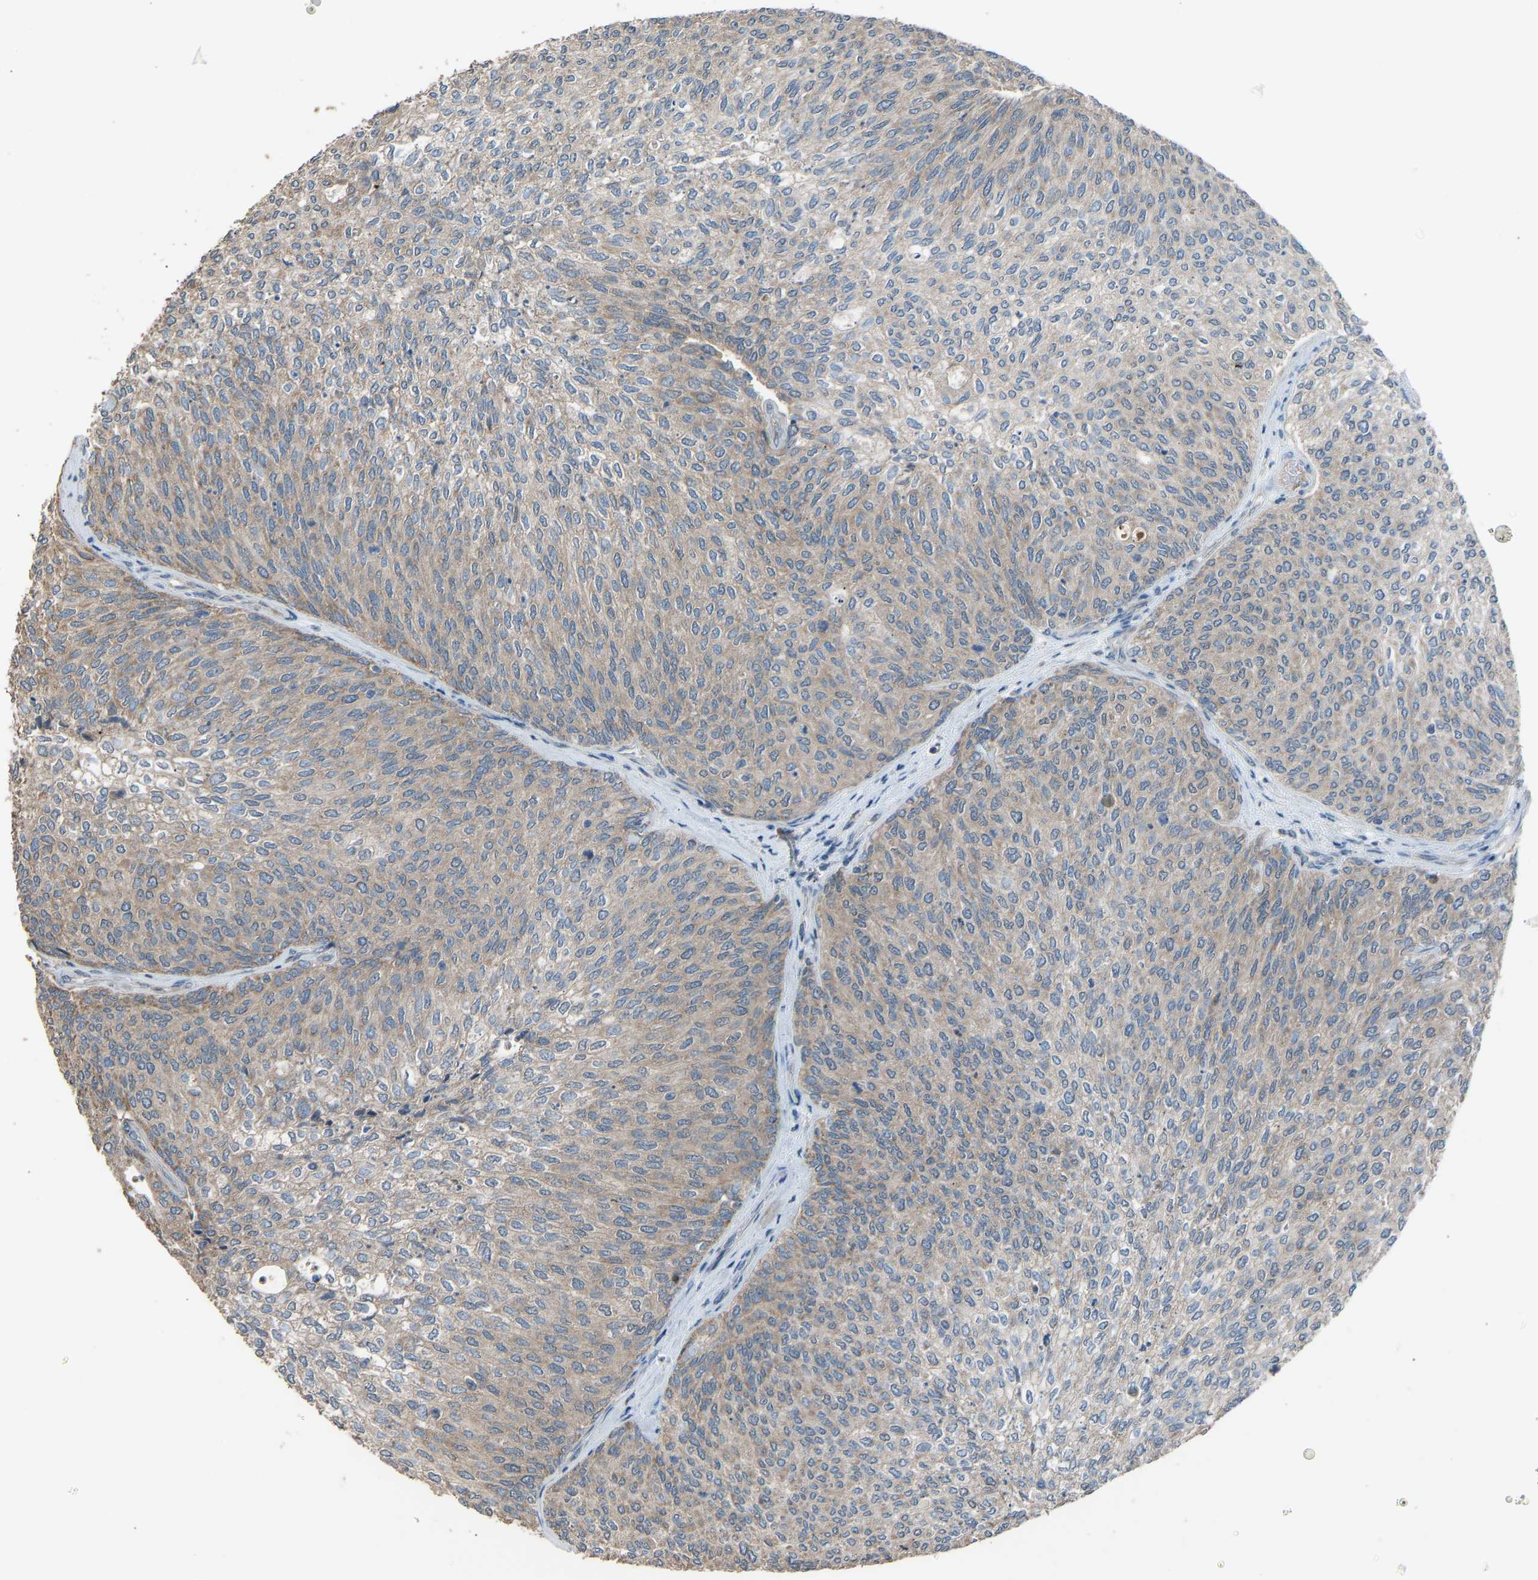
{"staining": {"intensity": "weak", "quantity": "25%-75%", "location": "cytoplasmic/membranous"}, "tissue": "urothelial cancer", "cell_type": "Tumor cells", "image_type": "cancer", "snomed": [{"axis": "morphology", "description": "Urothelial carcinoma, Low grade"}, {"axis": "topography", "description": "Urinary bladder"}], "caption": "Immunohistochemical staining of human urothelial cancer demonstrates low levels of weak cytoplasmic/membranous expression in about 25%-75% of tumor cells.", "gene": "TGFBR3", "patient": {"sex": "female", "age": 79}}